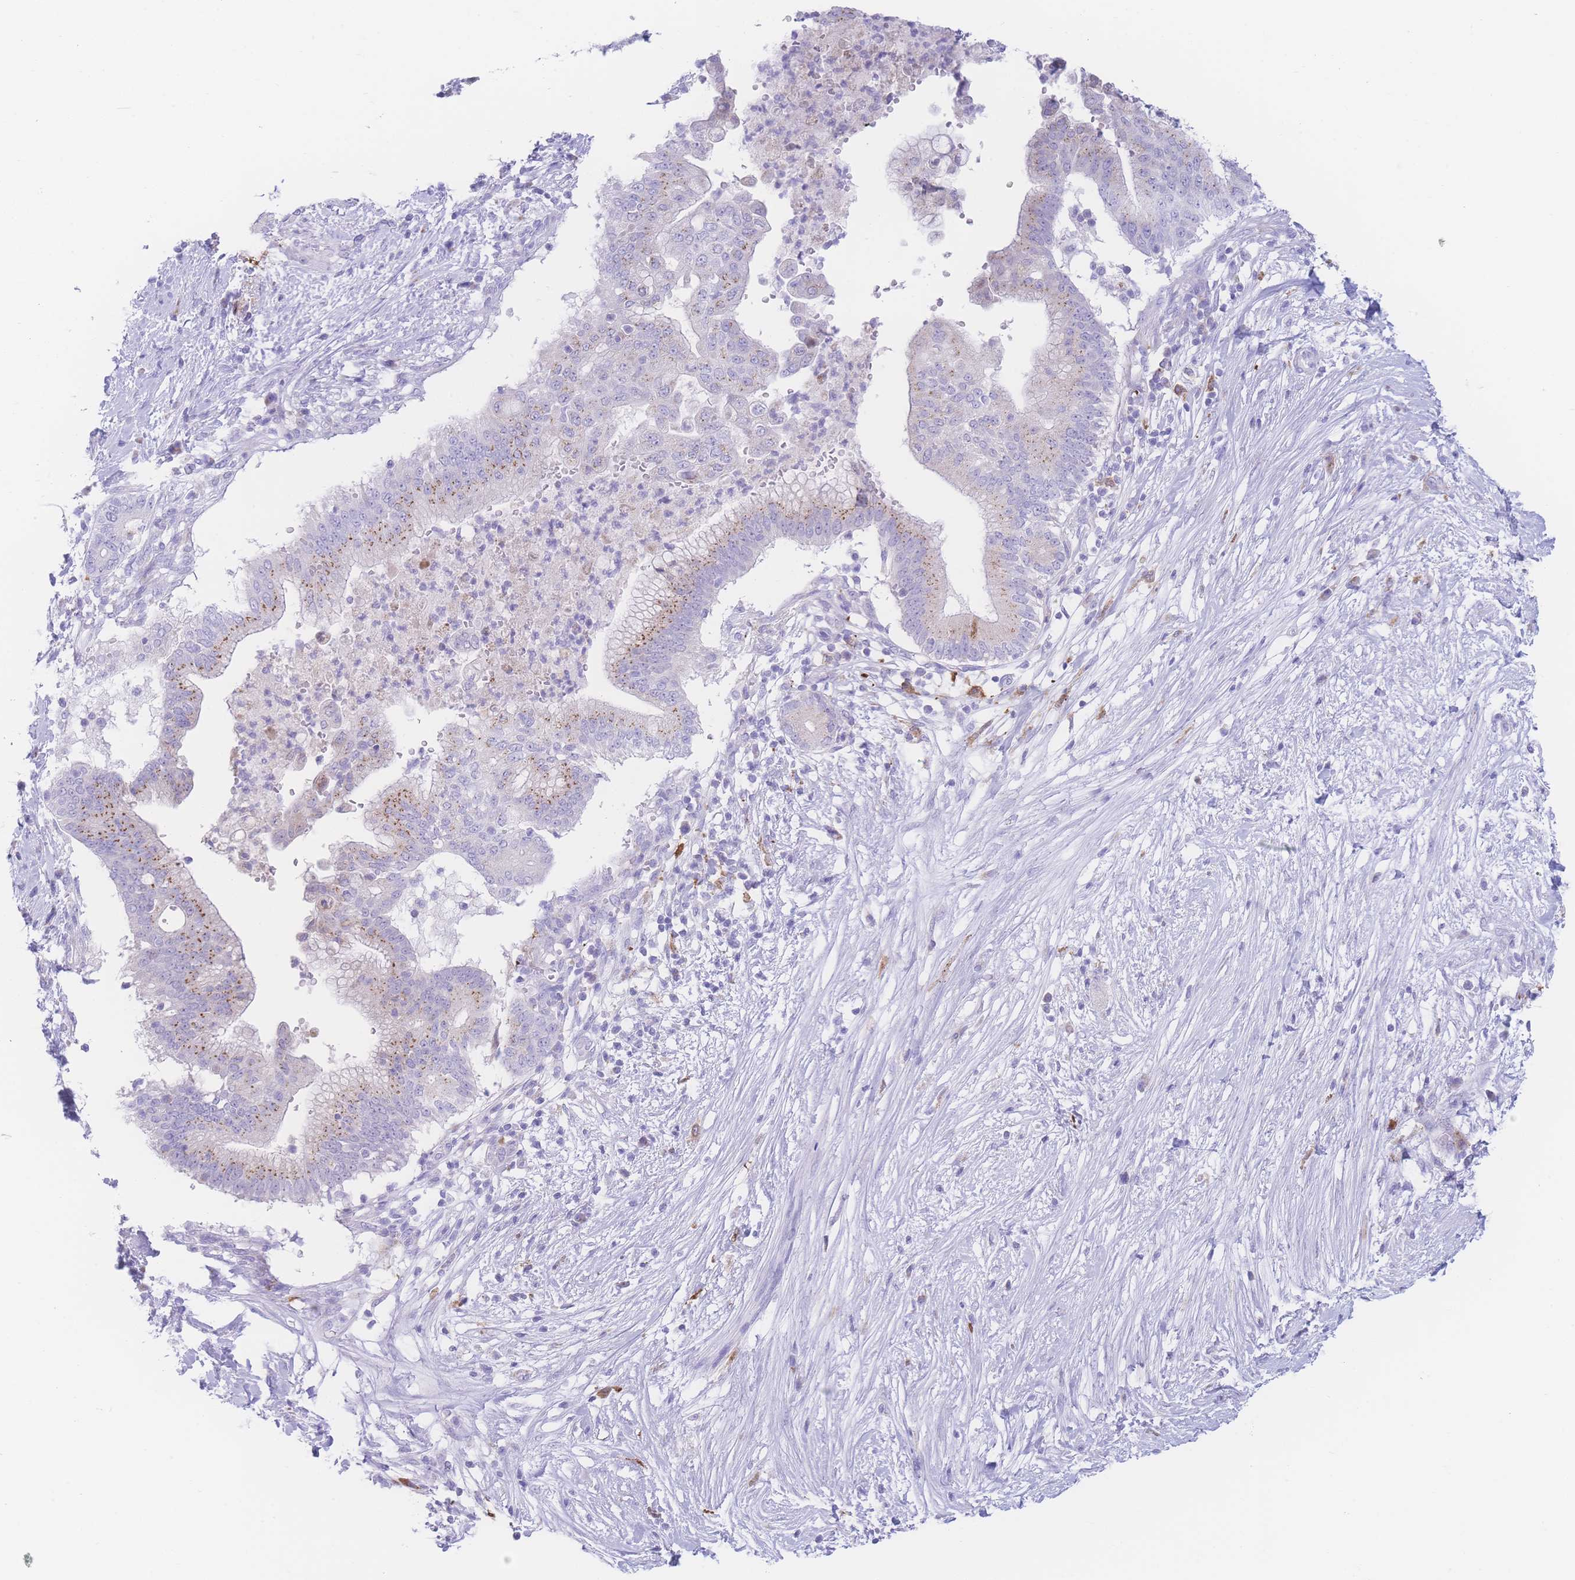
{"staining": {"intensity": "moderate", "quantity": "<25%", "location": "cytoplasmic/membranous"}, "tissue": "pancreatic cancer", "cell_type": "Tumor cells", "image_type": "cancer", "snomed": [{"axis": "morphology", "description": "Adenocarcinoma, NOS"}, {"axis": "topography", "description": "Pancreas"}], "caption": "Moderate cytoplasmic/membranous protein expression is identified in about <25% of tumor cells in pancreatic adenocarcinoma.", "gene": "NBEAL1", "patient": {"sex": "male", "age": 68}}